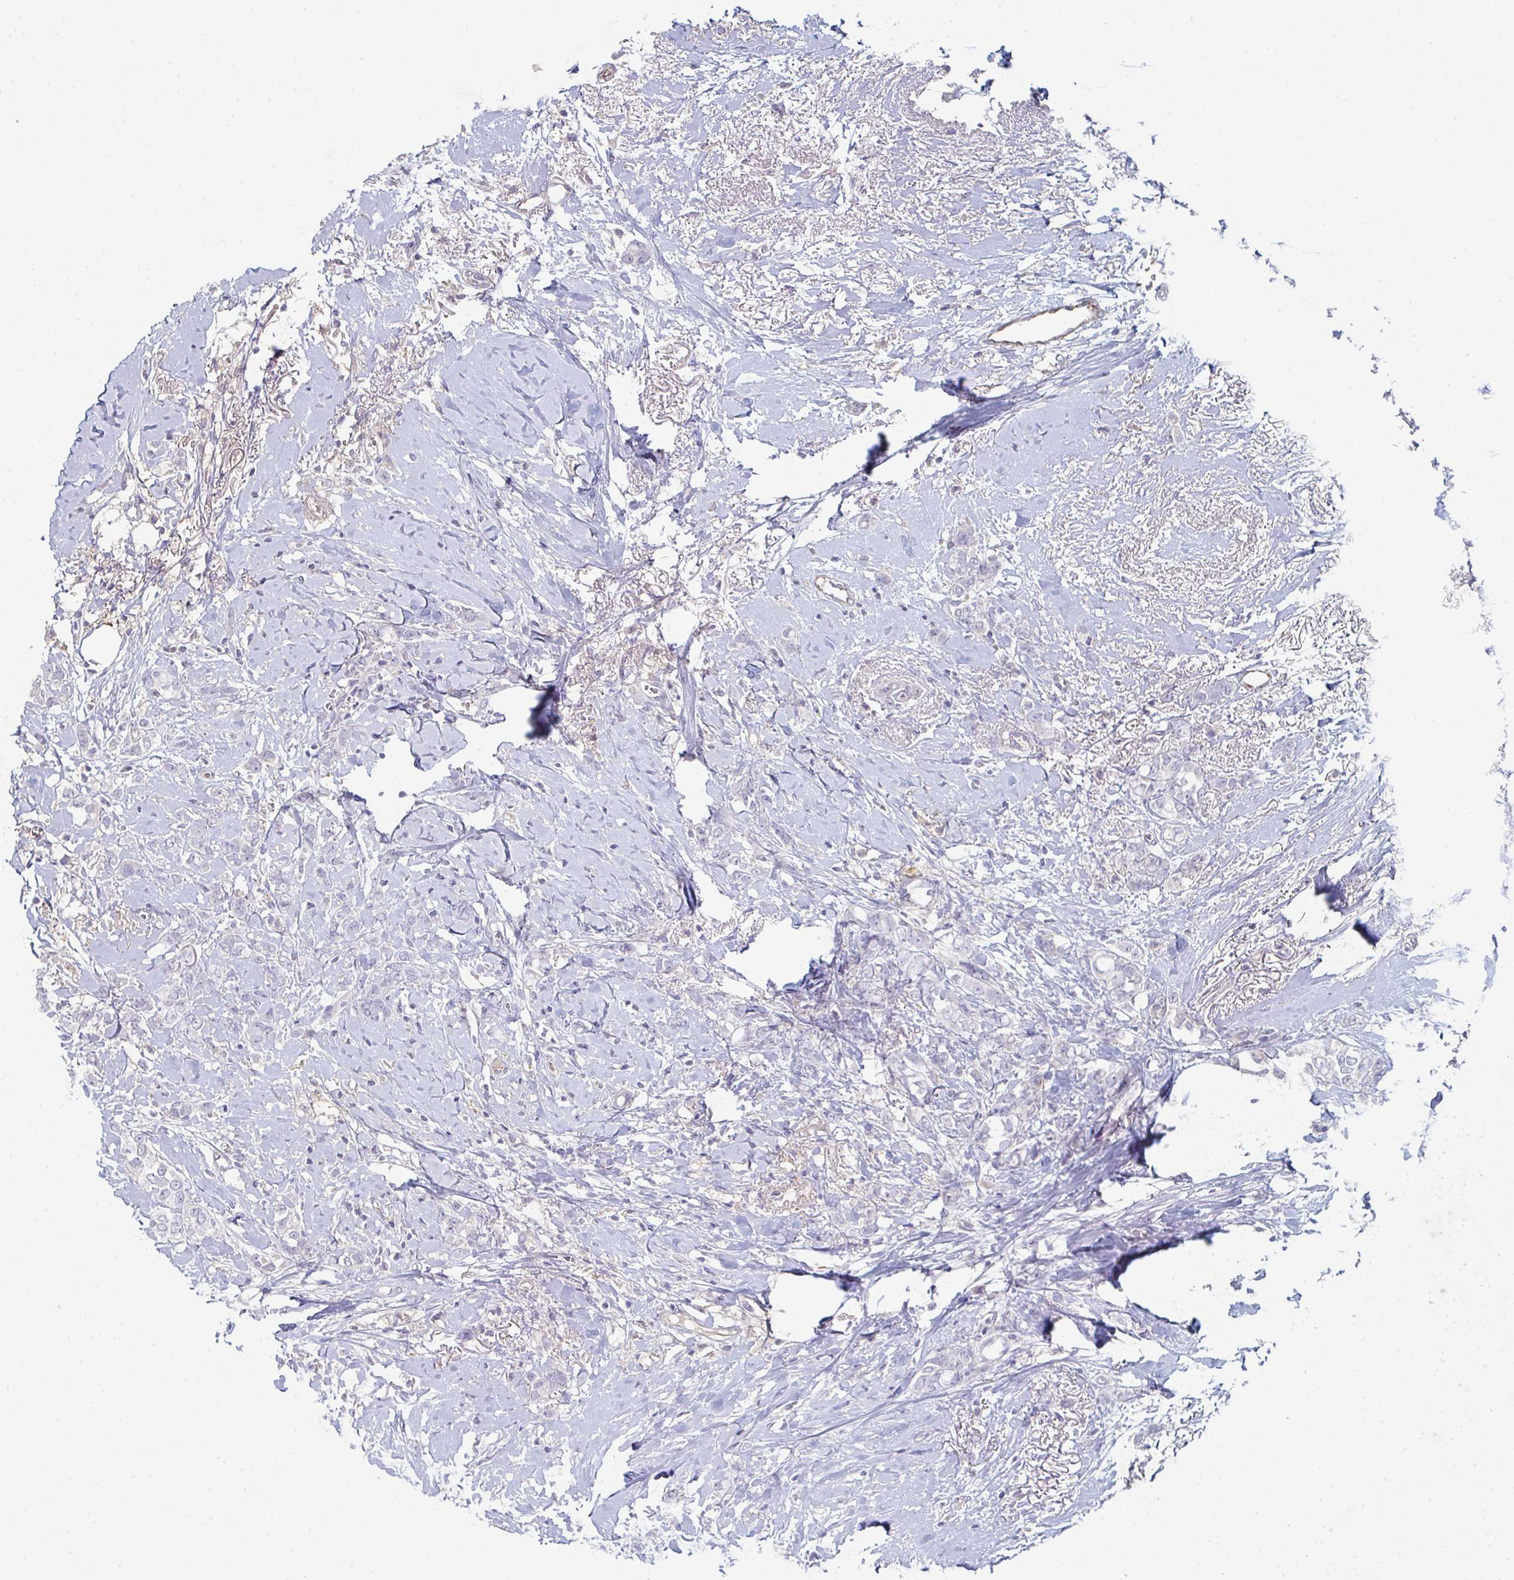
{"staining": {"intensity": "negative", "quantity": "none", "location": "none"}, "tissue": "breast cancer", "cell_type": "Tumor cells", "image_type": "cancer", "snomed": [{"axis": "morphology", "description": "Lobular carcinoma"}, {"axis": "topography", "description": "Breast"}], "caption": "The histopathology image demonstrates no staining of tumor cells in breast cancer (lobular carcinoma). (DAB IHC with hematoxylin counter stain).", "gene": "ADAM21", "patient": {"sex": "female", "age": 91}}